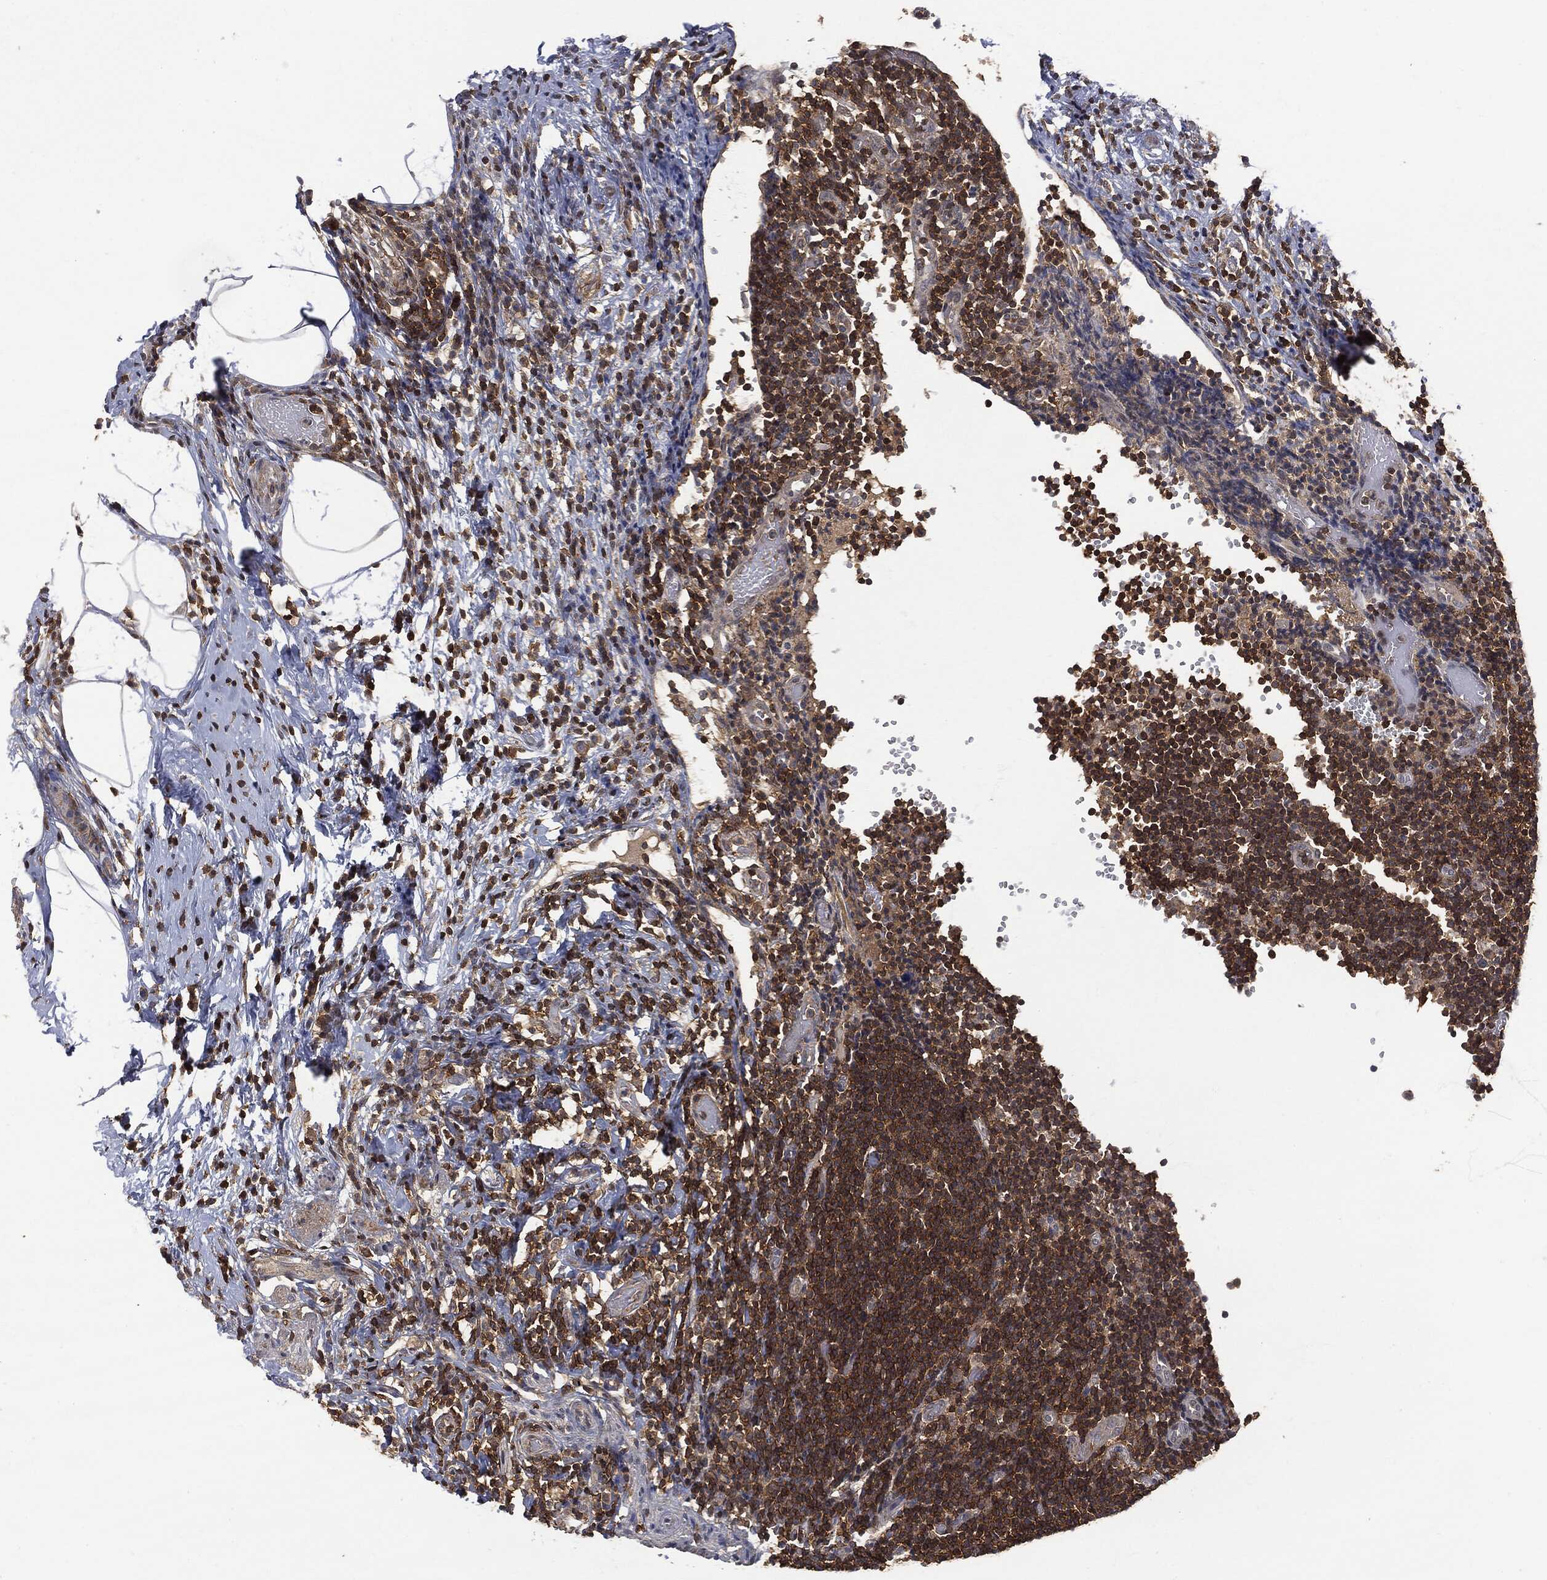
{"staining": {"intensity": "negative", "quantity": "none", "location": "none"}, "tissue": "appendix", "cell_type": "Glandular cells", "image_type": "normal", "snomed": [{"axis": "morphology", "description": "Normal tissue, NOS"}, {"axis": "topography", "description": "Appendix"}], "caption": "Photomicrograph shows no significant protein expression in glandular cells of unremarkable appendix. (DAB (3,3'-diaminobenzidine) immunohistochemistry (IHC) visualized using brightfield microscopy, high magnification).", "gene": "PSMB10", "patient": {"sex": "female", "age": 40}}